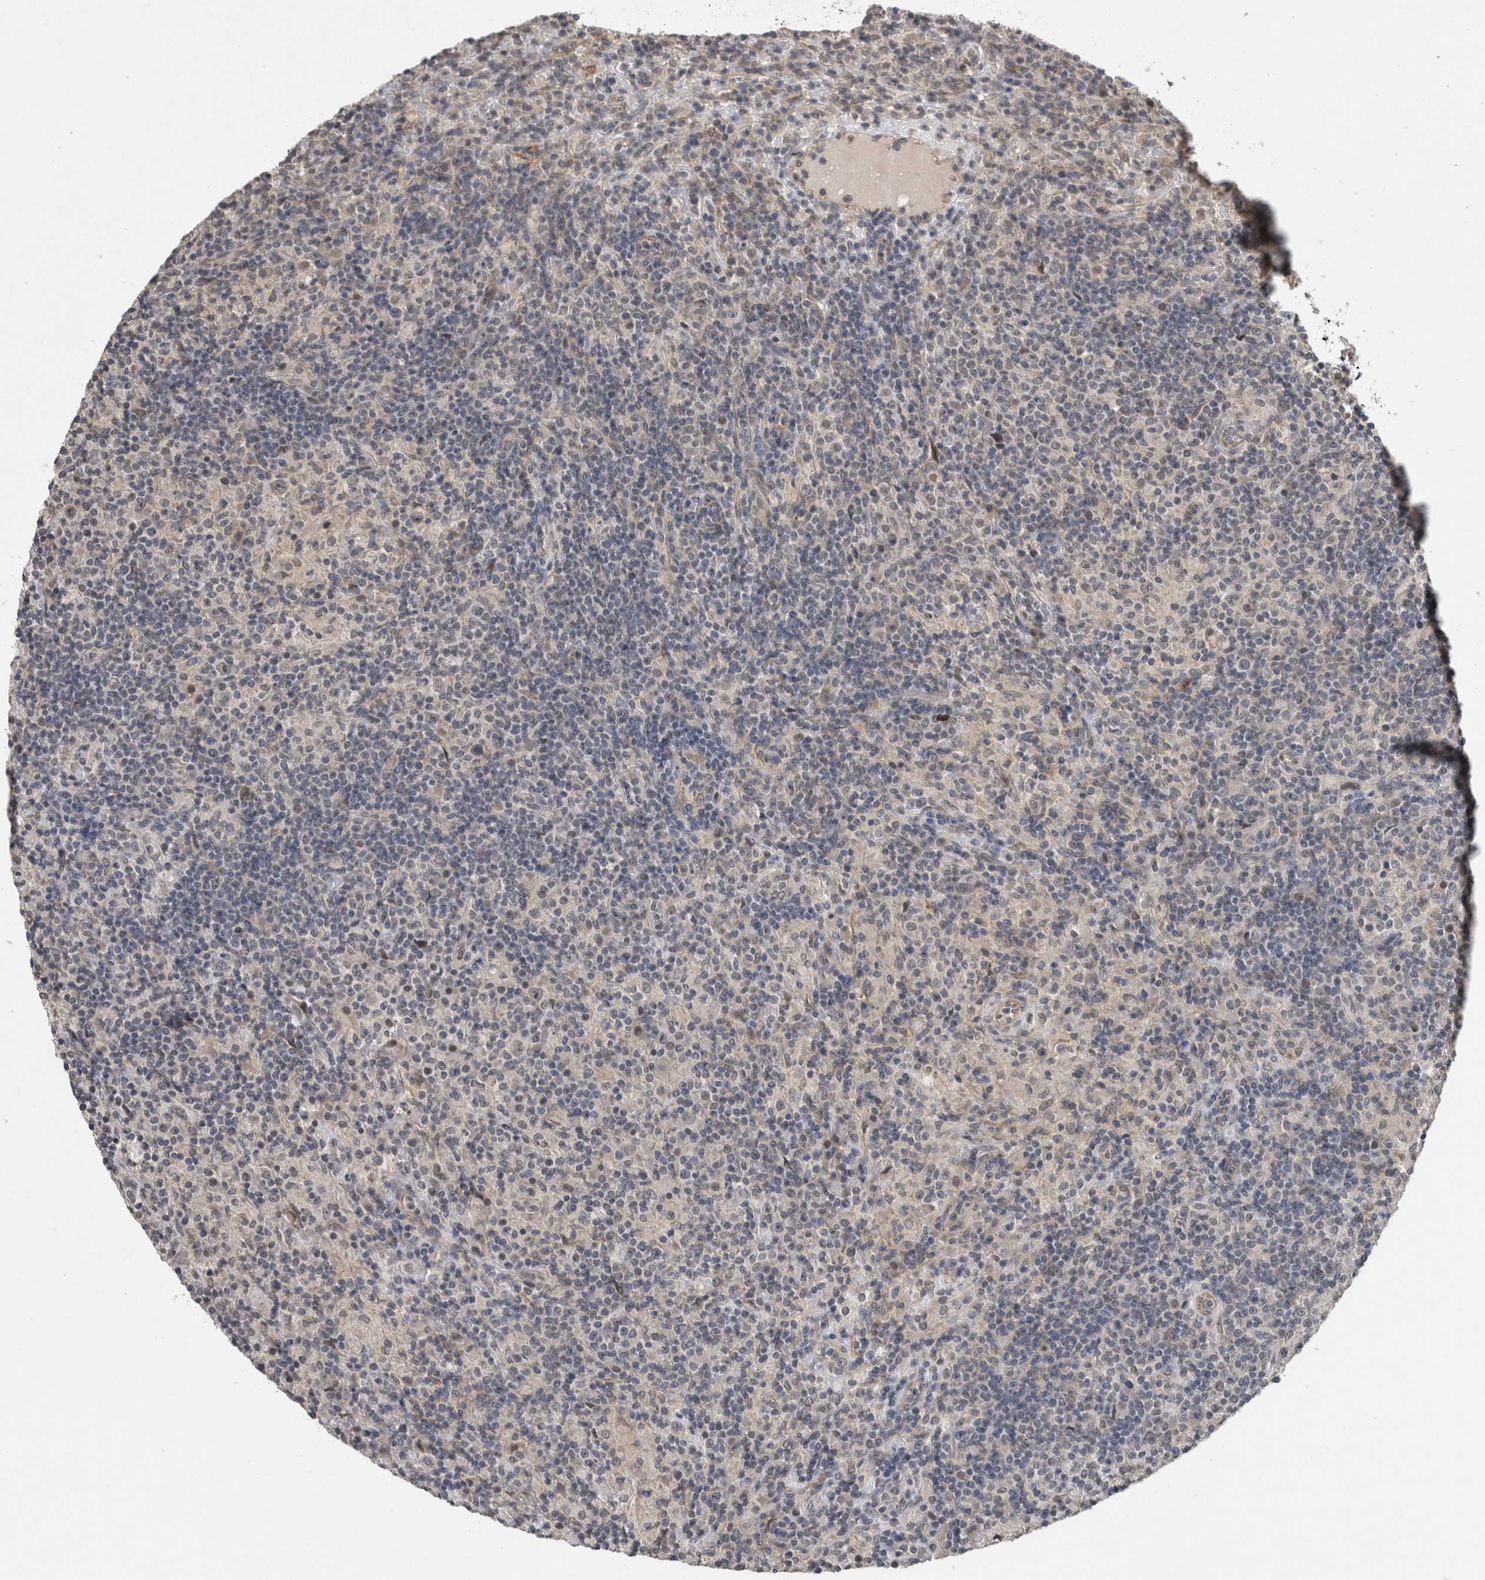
{"staining": {"intensity": "weak", "quantity": ">75%", "location": "cytoplasmic/membranous"}, "tissue": "lymphoma", "cell_type": "Tumor cells", "image_type": "cancer", "snomed": [{"axis": "morphology", "description": "Hodgkin's disease, NOS"}, {"axis": "topography", "description": "Lymph node"}], "caption": "Hodgkin's disease was stained to show a protein in brown. There is low levels of weak cytoplasmic/membranous staining in approximately >75% of tumor cells.", "gene": "RHPN1", "patient": {"sex": "male", "age": 70}}